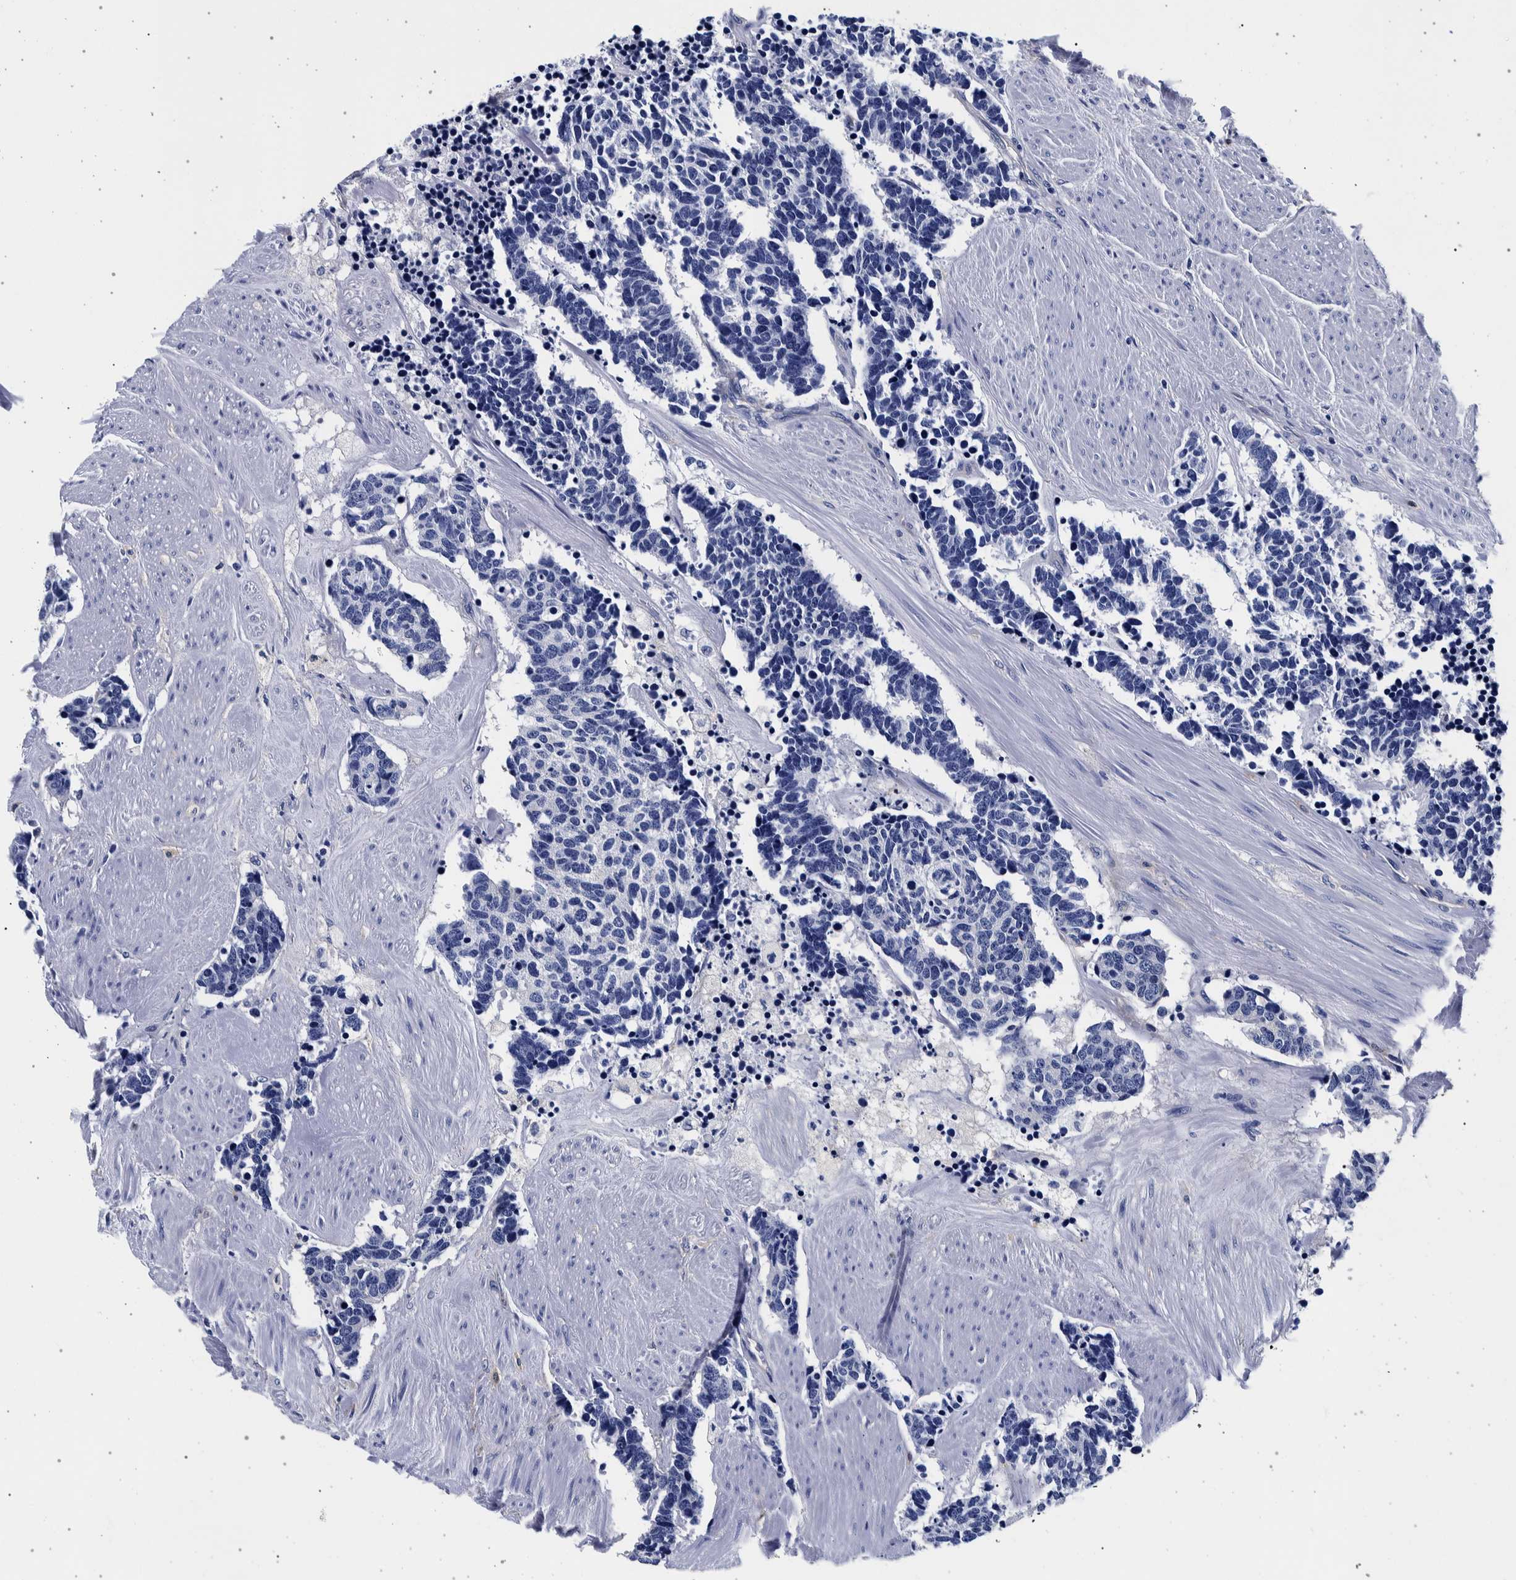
{"staining": {"intensity": "negative", "quantity": "none", "location": "none"}, "tissue": "carcinoid", "cell_type": "Tumor cells", "image_type": "cancer", "snomed": [{"axis": "morphology", "description": "Carcinoma, NOS"}, {"axis": "morphology", "description": "Carcinoid, malignant, NOS"}, {"axis": "topography", "description": "Urinary bladder"}], "caption": "The immunohistochemistry photomicrograph has no significant positivity in tumor cells of carcinoid (malignant) tissue.", "gene": "NIBAN2", "patient": {"sex": "male", "age": 57}}